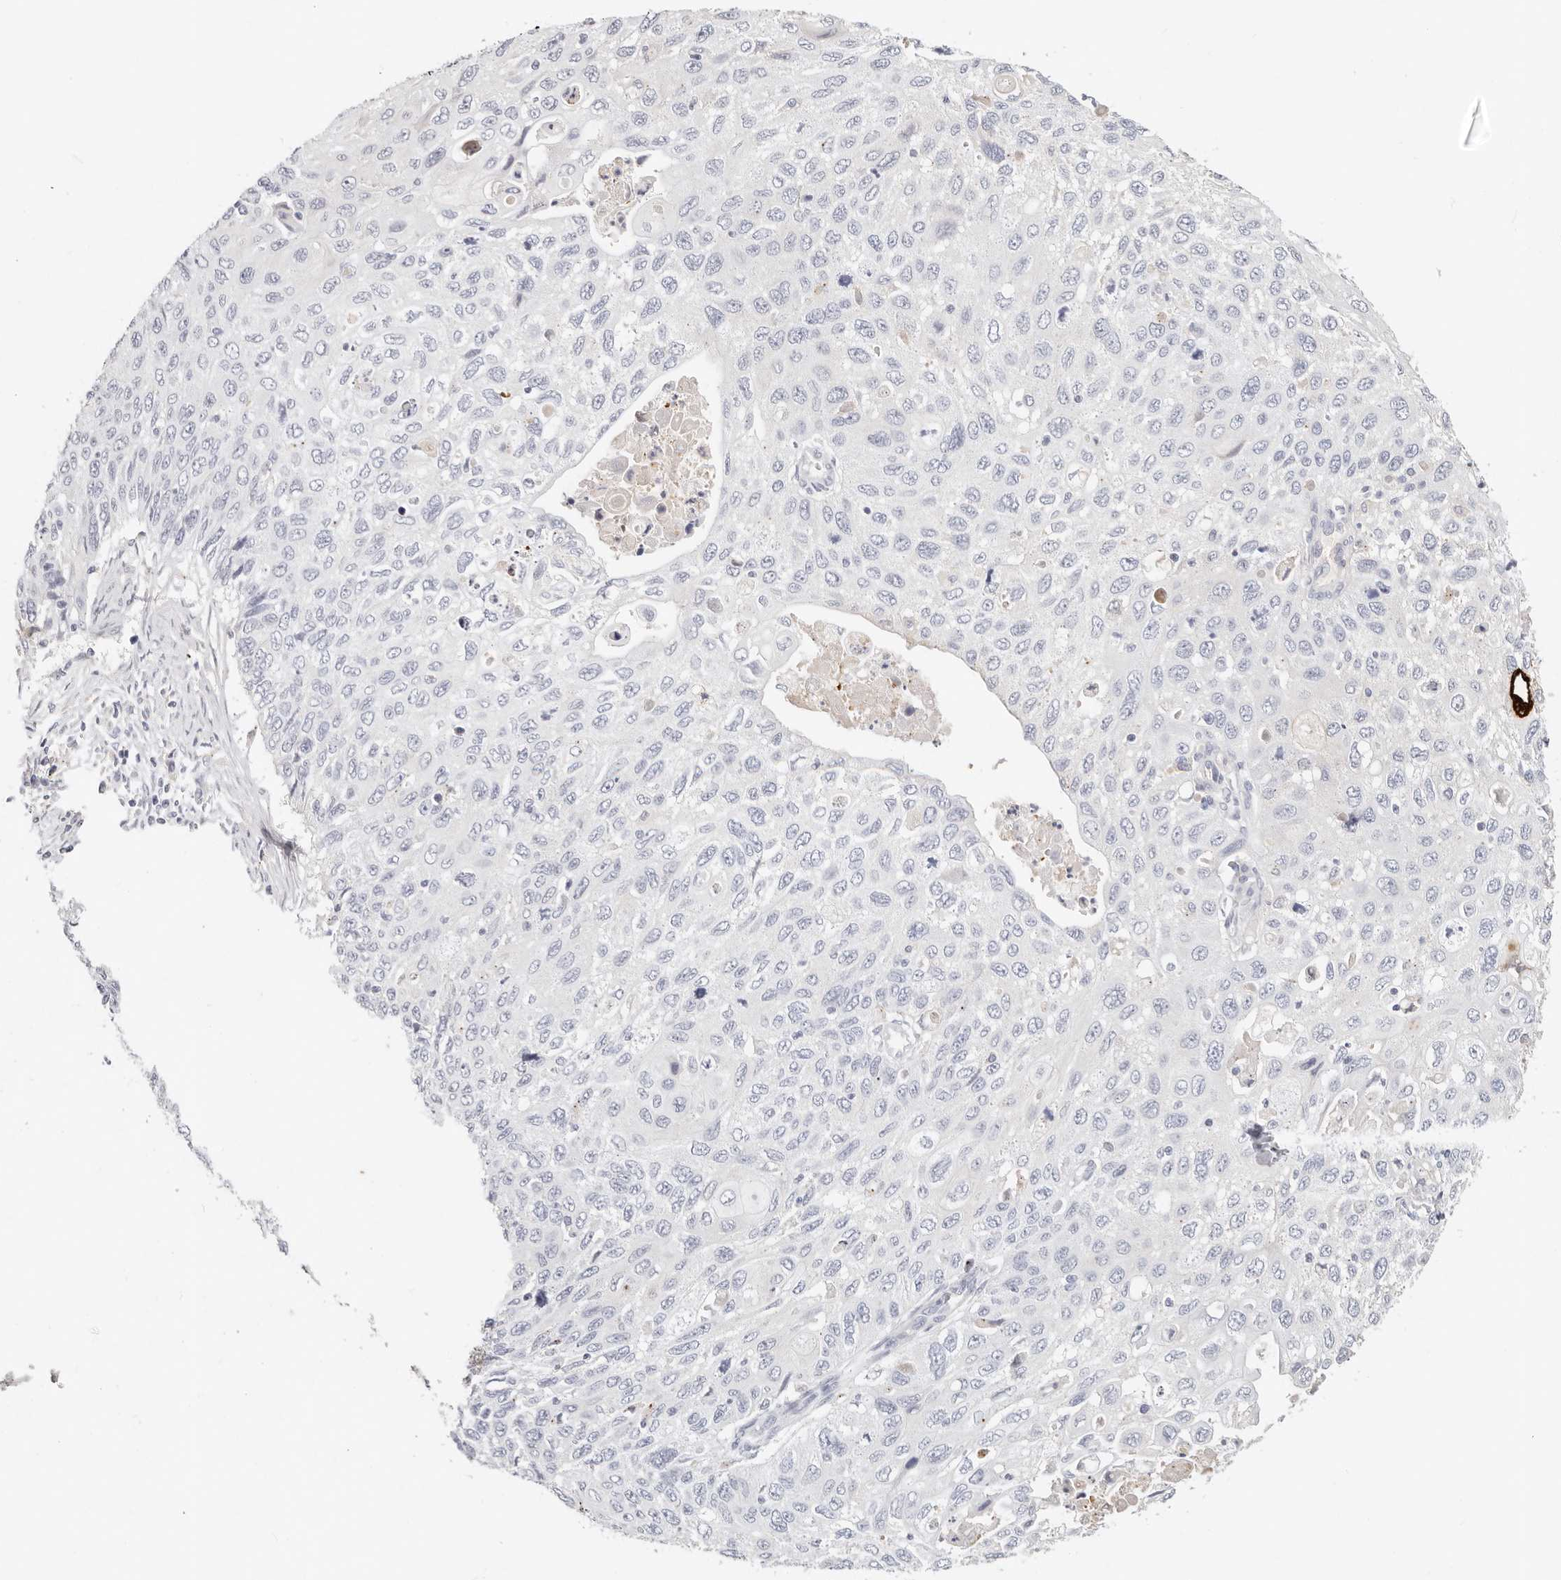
{"staining": {"intensity": "negative", "quantity": "none", "location": "none"}, "tissue": "cervical cancer", "cell_type": "Tumor cells", "image_type": "cancer", "snomed": [{"axis": "morphology", "description": "Squamous cell carcinoma, NOS"}, {"axis": "topography", "description": "Cervix"}], "caption": "Cervical cancer (squamous cell carcinoma) was stained to show a protein in brown. There is no significant expression in tumor cells. (DAB (3,3'-diaminobenzidine) IHC, high magnification).", "gene": "ZRANB1", "patient": {"sex": "female", "age": 70}}